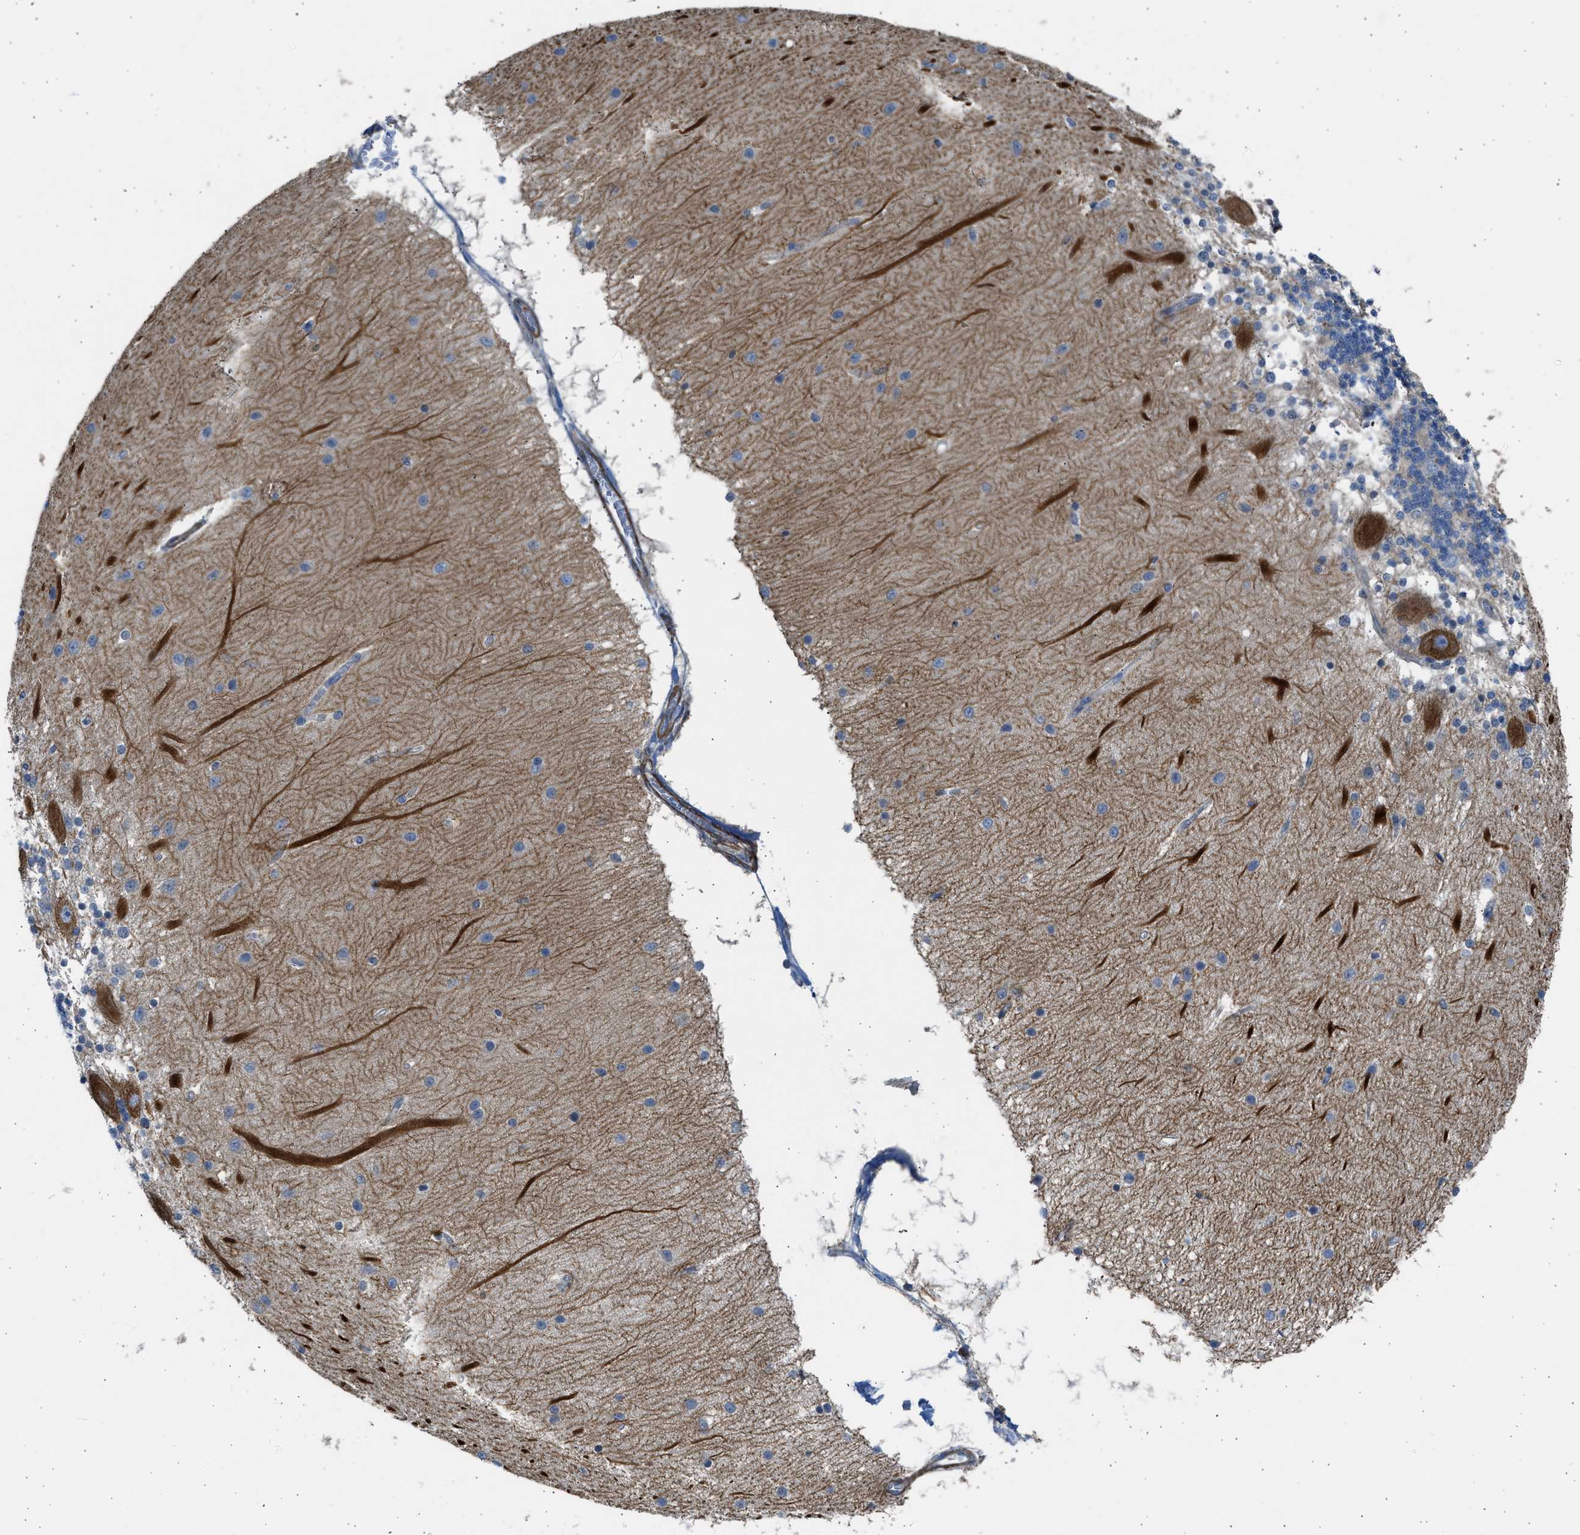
{"staining": {"intensity": "negative", "quantity": "none", "location": "none"}, "tissue": "cerebellum", "cell_type": "Cells in granular layer", "image_type": "normal", "snomed": [{"axis": "morphology", "description": "Normal tissue, NOS"}, {"axis": "topography", "description": "Cerebellum"}], "caption": "The micrograph exhibits no significant positivity in cells in granular layer of cerebellum.", "gene": "PCNX3", "patient": {"sex": "female", "age": 54}}